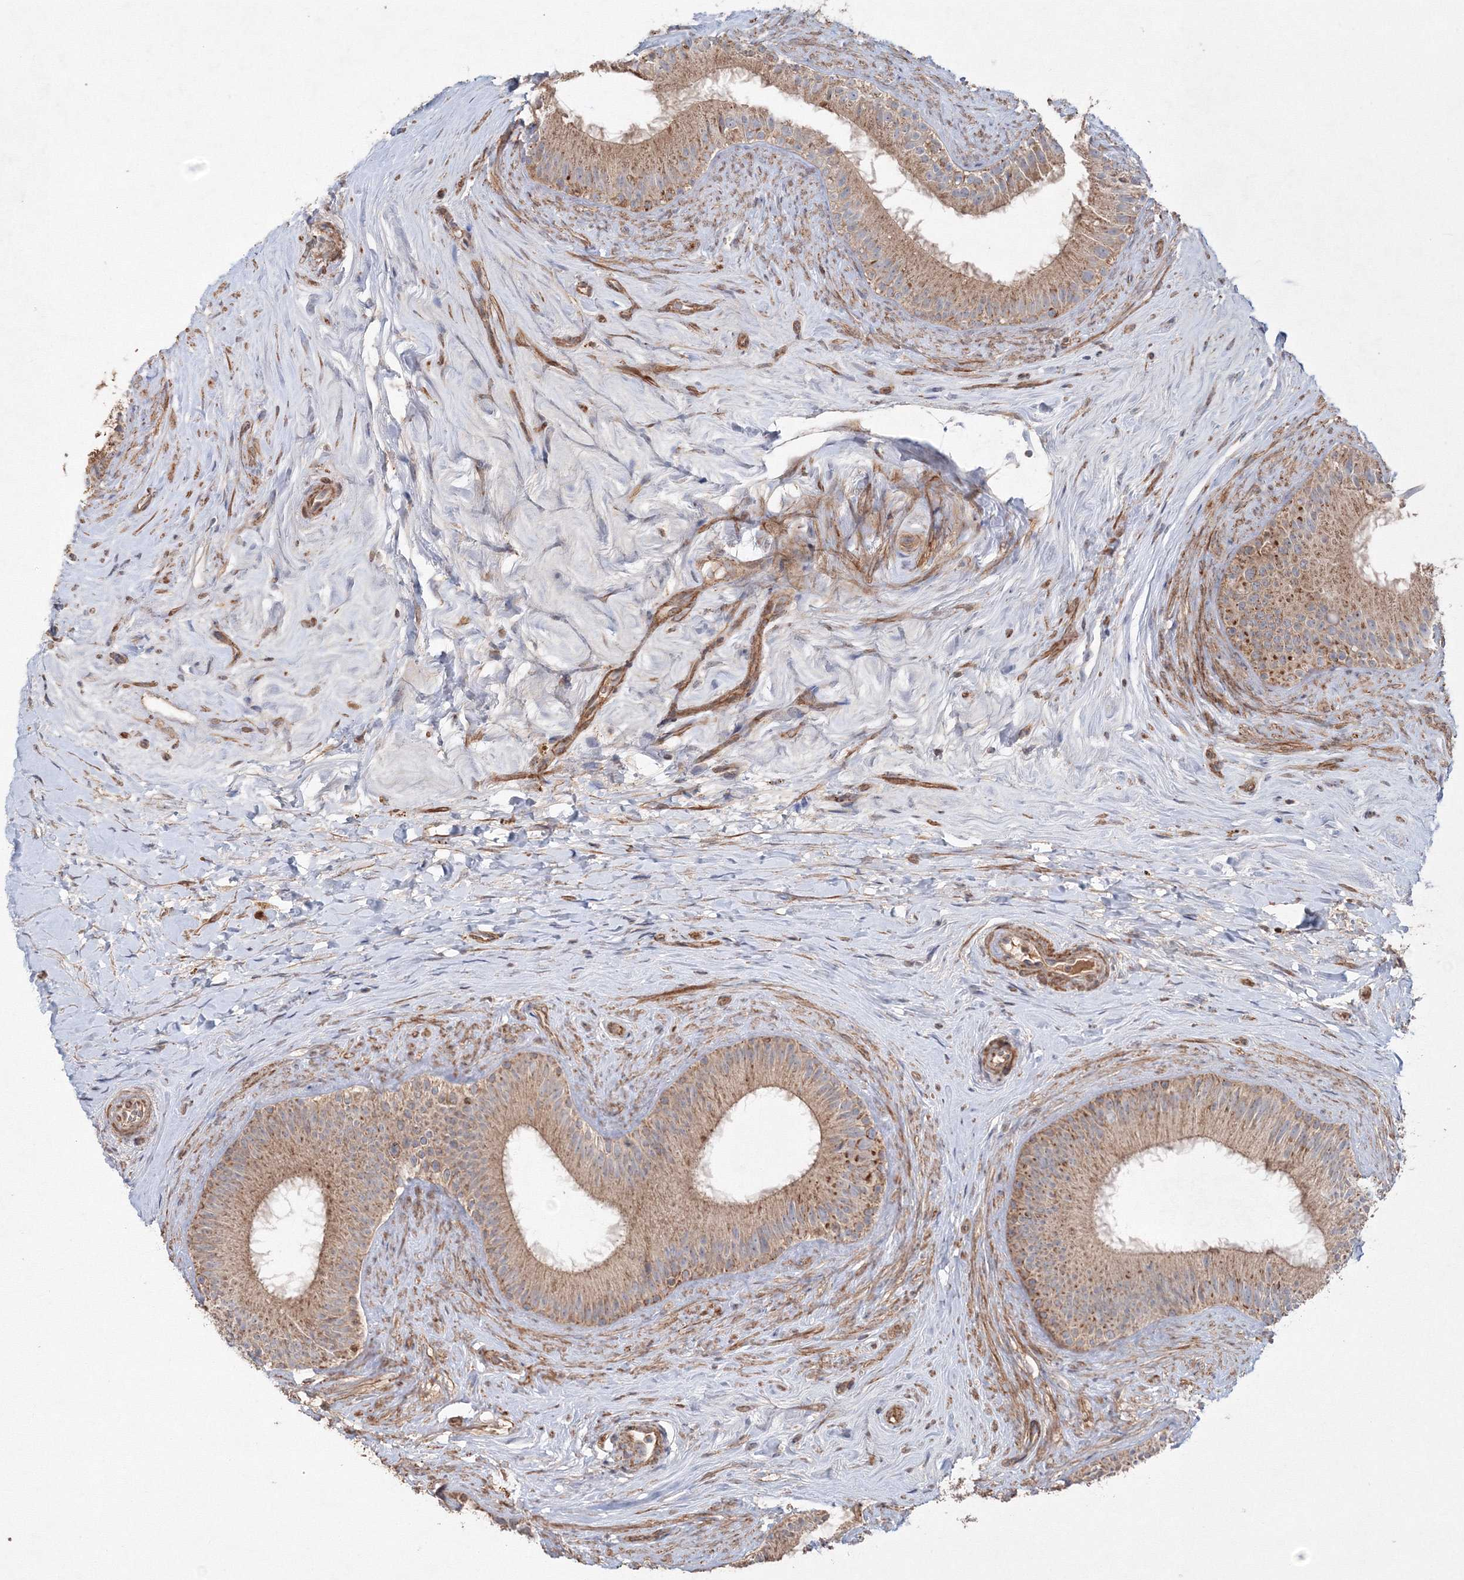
{"staining": {"intensity": "moderate", "quantity": "25%-75%", "location": "cytoplasmic/membranous"}, "tissue": "epididymis", "cell_type": "Glandular cells", "image_type": "normal", "snomed": [{"axis": "morphology", "description": "Normal tissue, NOS"}, {"axis": "topography", "description": "Epididymis"}], "caption": "Protein staining displays moderate cytoplasmic/membranous expression in approximately 25%-75% of glandular cells in benign epididymis.", "gene": "NOA1", "patient": {"sex": "male", "age": 84}}